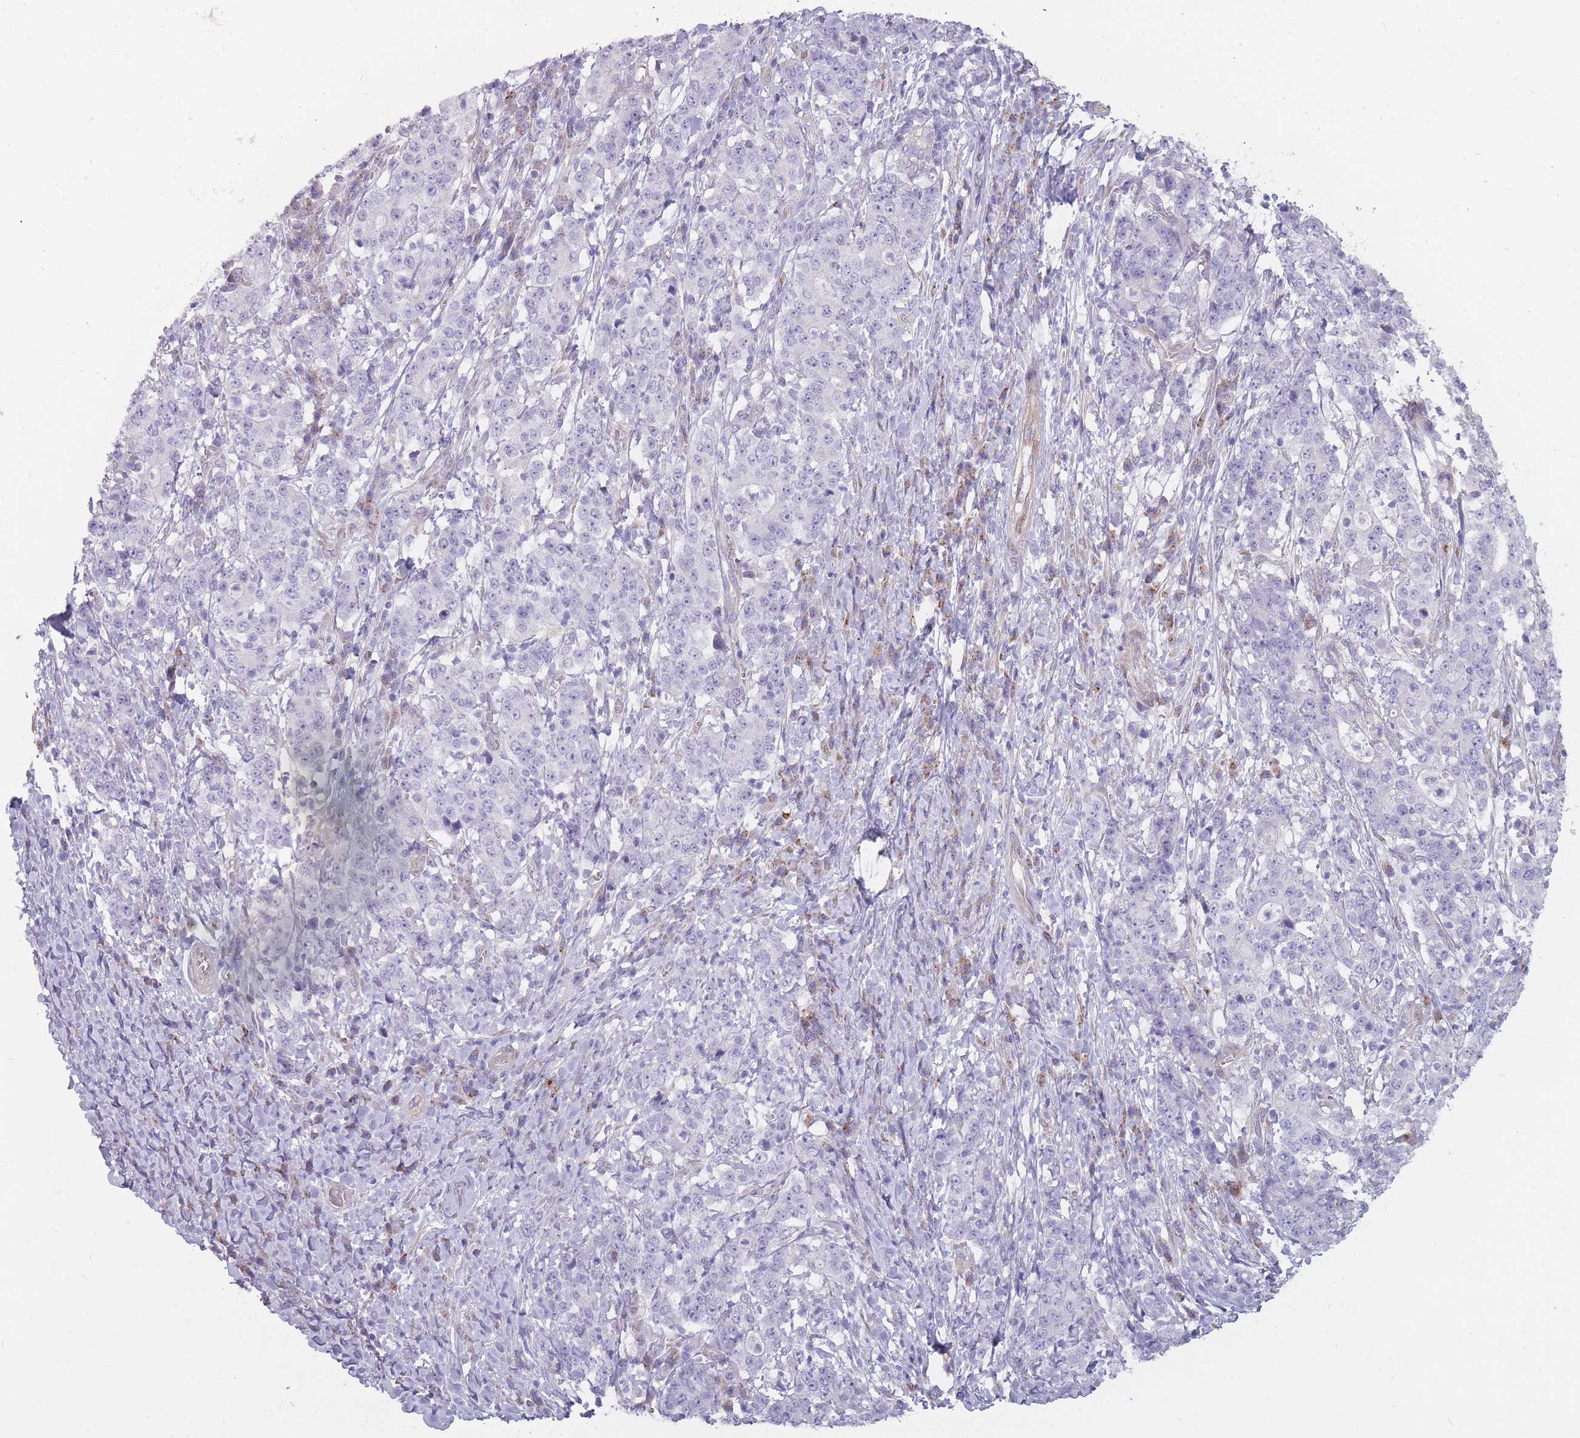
{"staining": {"intensity": "negative", "quantity": "none", "location": "none"}, "tissue": "stomach cancer", "cell_type": "Tumor cells", "image_type": "cancer", "snomed": [{"axis": "morphology", "description": "Normal tissue, NOS"}, {"axis": "morphology", "description": "Adenocarcinoma, NOS"}, {"axis": "topography", "description": "Stomach, upper"}, {"axis": "topography", "description": "Stomach"}], "caption": "This image is of stomach adenocarcinoma stained with immunohistochemistry to label a protein in brown with the nuclei are counter-stained blue. There is no expression in tumor cells. (DAB (3,3'-diaminobenzidine) IHC, high magnification).", "gene": "PGRMC2", "patient": {"sex": "male", "age": 59}}